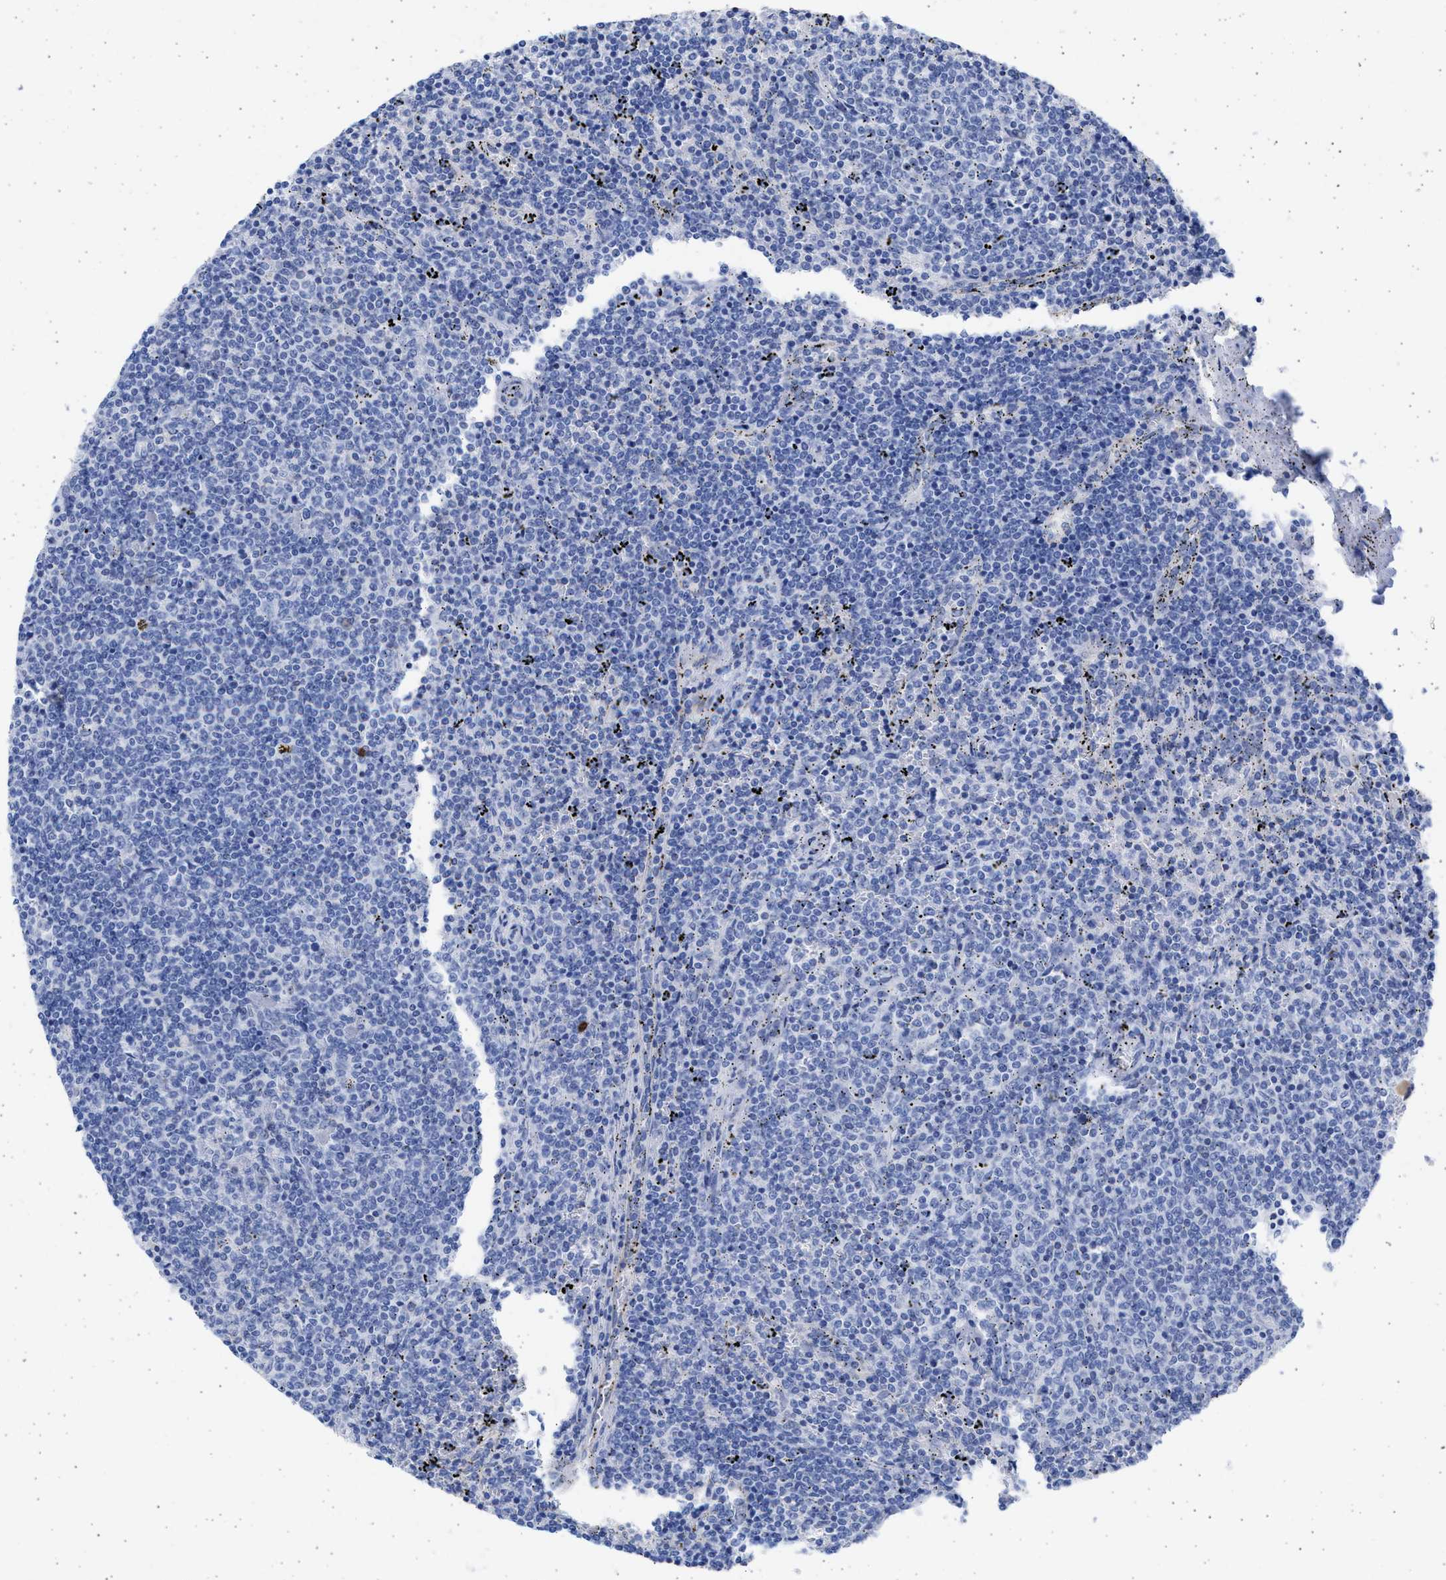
{"staining": {"intensity": "negative", "quantity": "none", "location": "none"}, "tissue": "lymphoma", "cell_type": "Tumor cells", "image_type": "cancer", "snomed": [{"axis": "morphology", "description": "Malignant lymphoma, non-Hodgkin's type, Low grade"}, {"axis": "topography", "description": "Spleen"}], "caption": "Immunohistochemical staining of low-grade malignant lymphoma, non-Hodgkin's type displays no significant expression in tumor cells. (Stains: DAB (3,3'-diaminobenzidine) IHC with hematoxylin counter stain, Microscopy: brightfield microscopy at high magnification).", "gene": "ALDOC", "patient": {"sex": "female", "age": 50}}